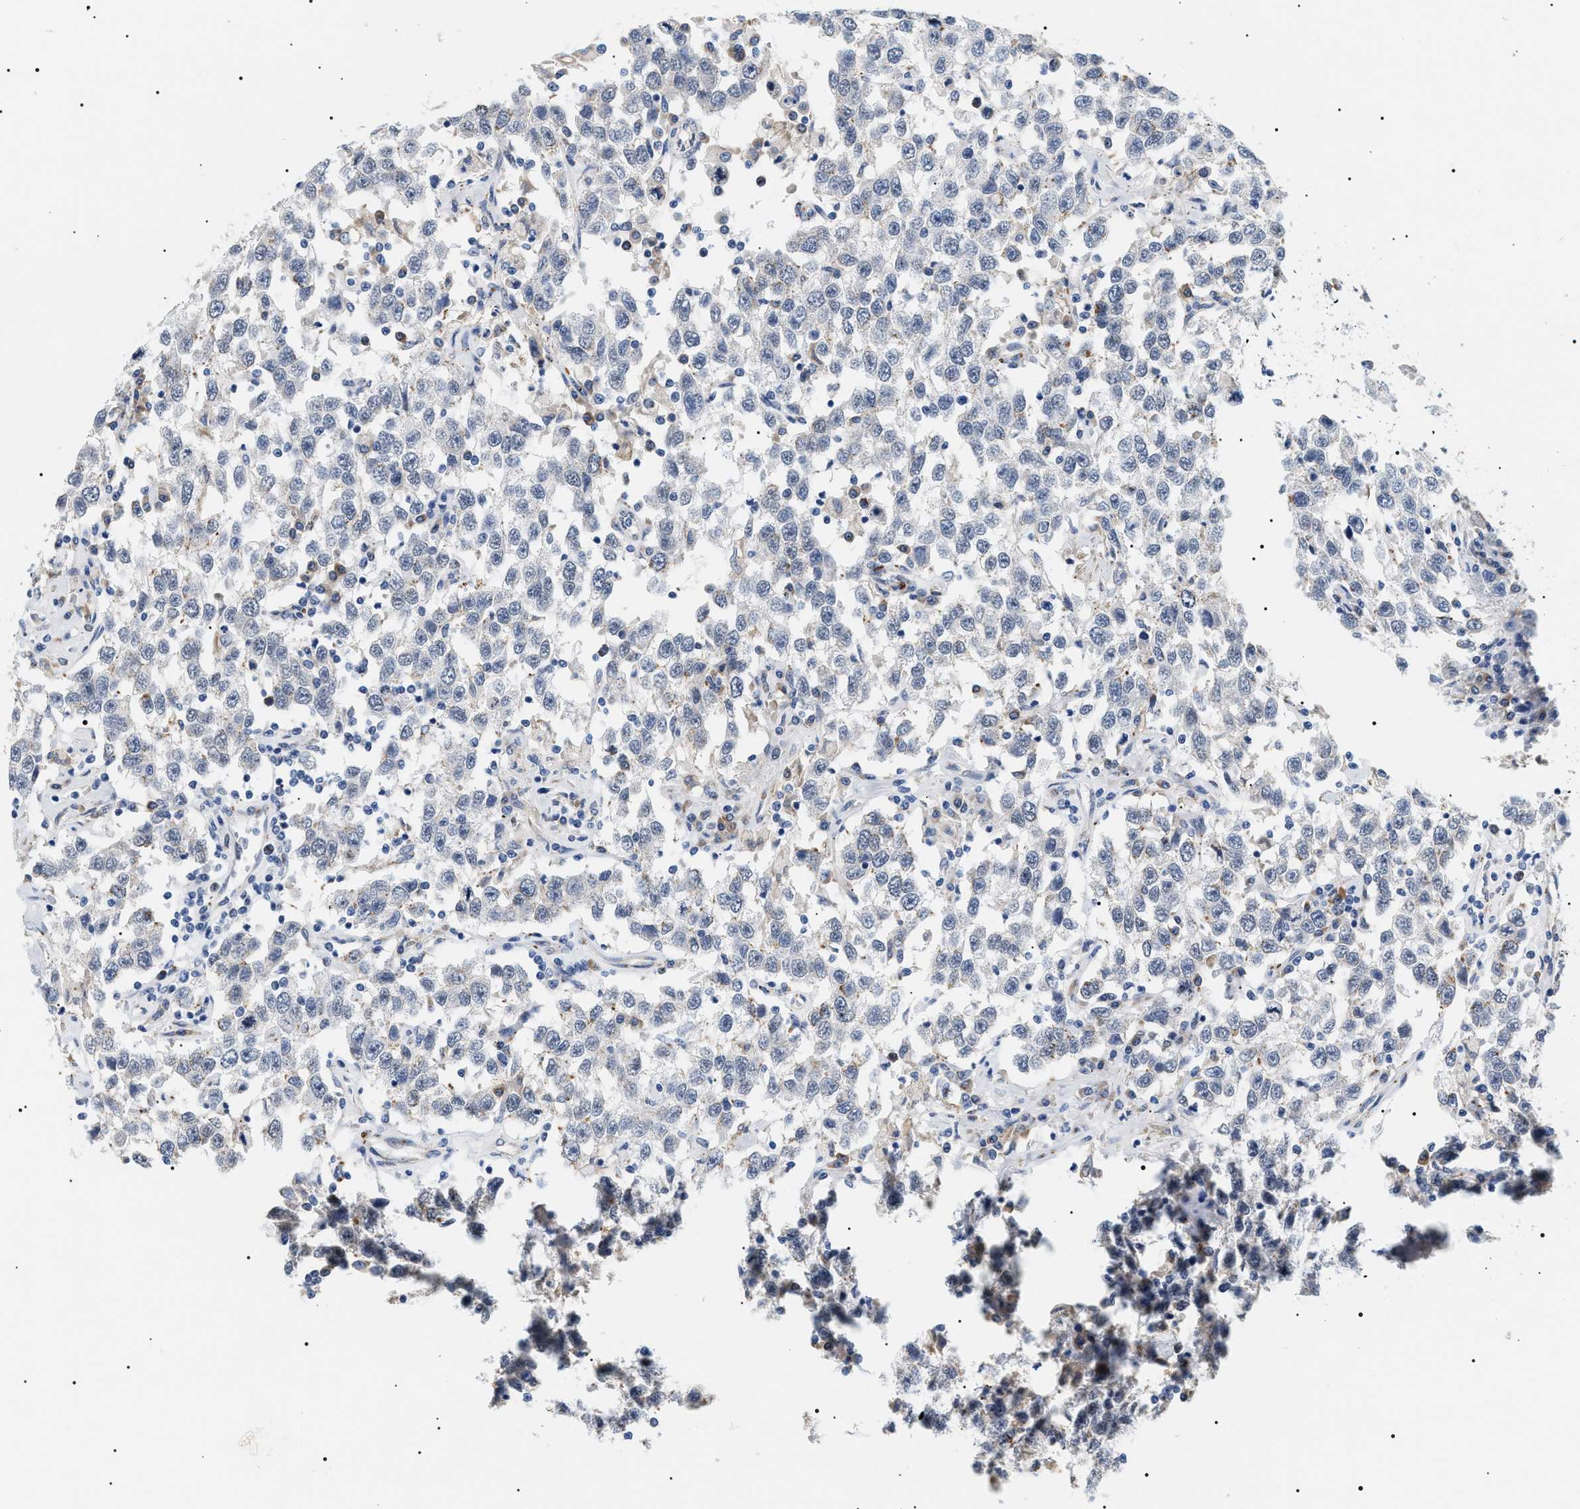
{"staining": {"intensity": "negative", "quantity": "none", "location": "none"}, "tissue": "testis cancer", "cell_type": "Tumor cells", "image_type": "cancer", "snomed": [{"axis": "morphology", "description": "Seminoma, NOS"}, {"axis": "topography", "description": "Testis"}], "caption": "Tumor cells show no significant staining in testis cancer.", "gene": "HSD17B11", "patient": {"sex": "male", "age": 41}}